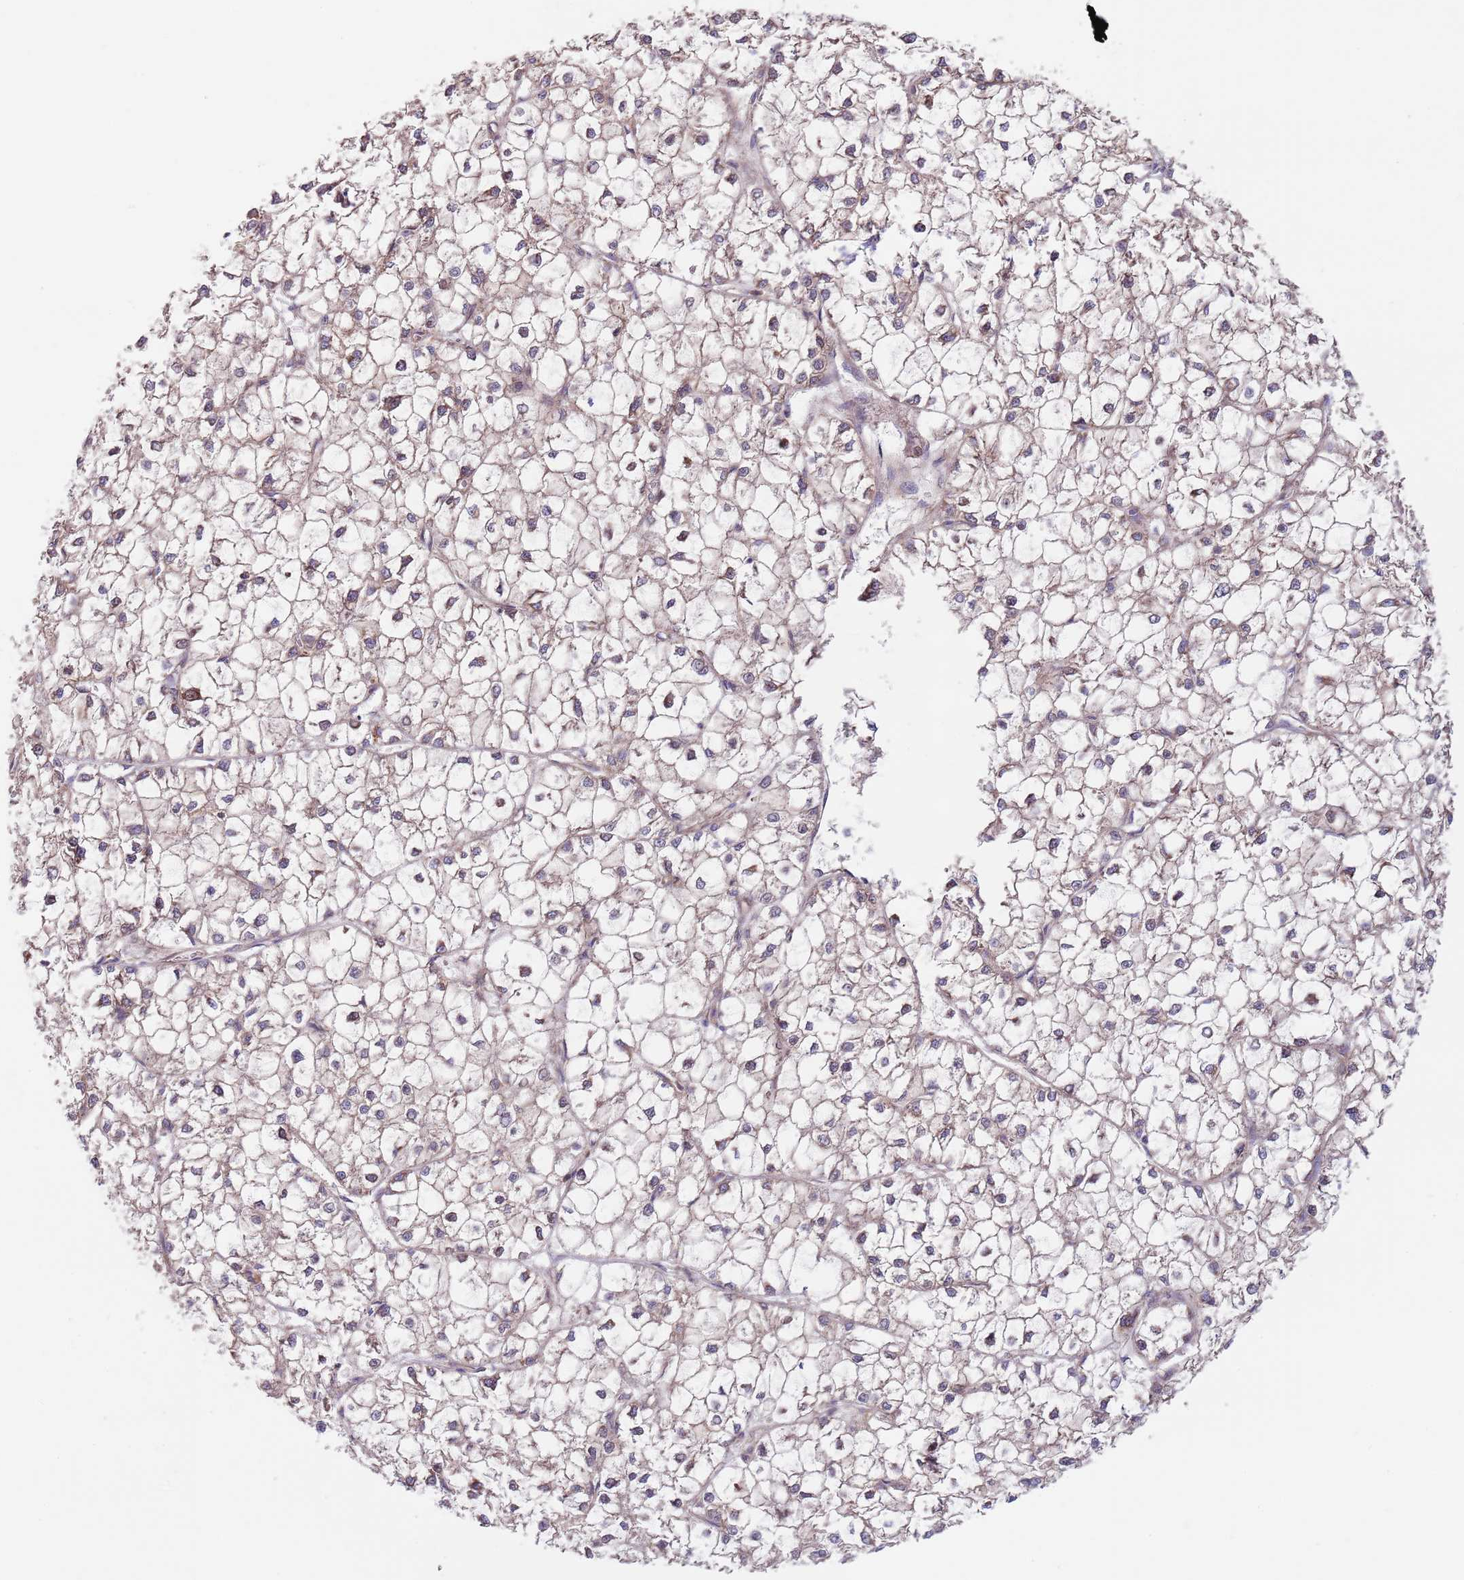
{"staining": {"intensity": "weak", "quantity": ">75%", "location": "cytoplasmic/membranous"}, "tissue": "liver cancer", "cell_type": "Tumor cells", "image_type": "cancer", "snomed": [{"axis": "morphology", "description": "Carcinoma, Hepatocellular, NOS"}, {"axis": "topography", "description": "Liver"}], "caption": "A brown stain highlights weak cytoplasmic/membranous staining of a protein in human liver cancer (hepatocellular carcinoma) tumor cells. The protein is shown in brown color, while the nuclei are stained blue.", "gene": "EIF3F", "patient": {"sex": "female", "age": 43}}